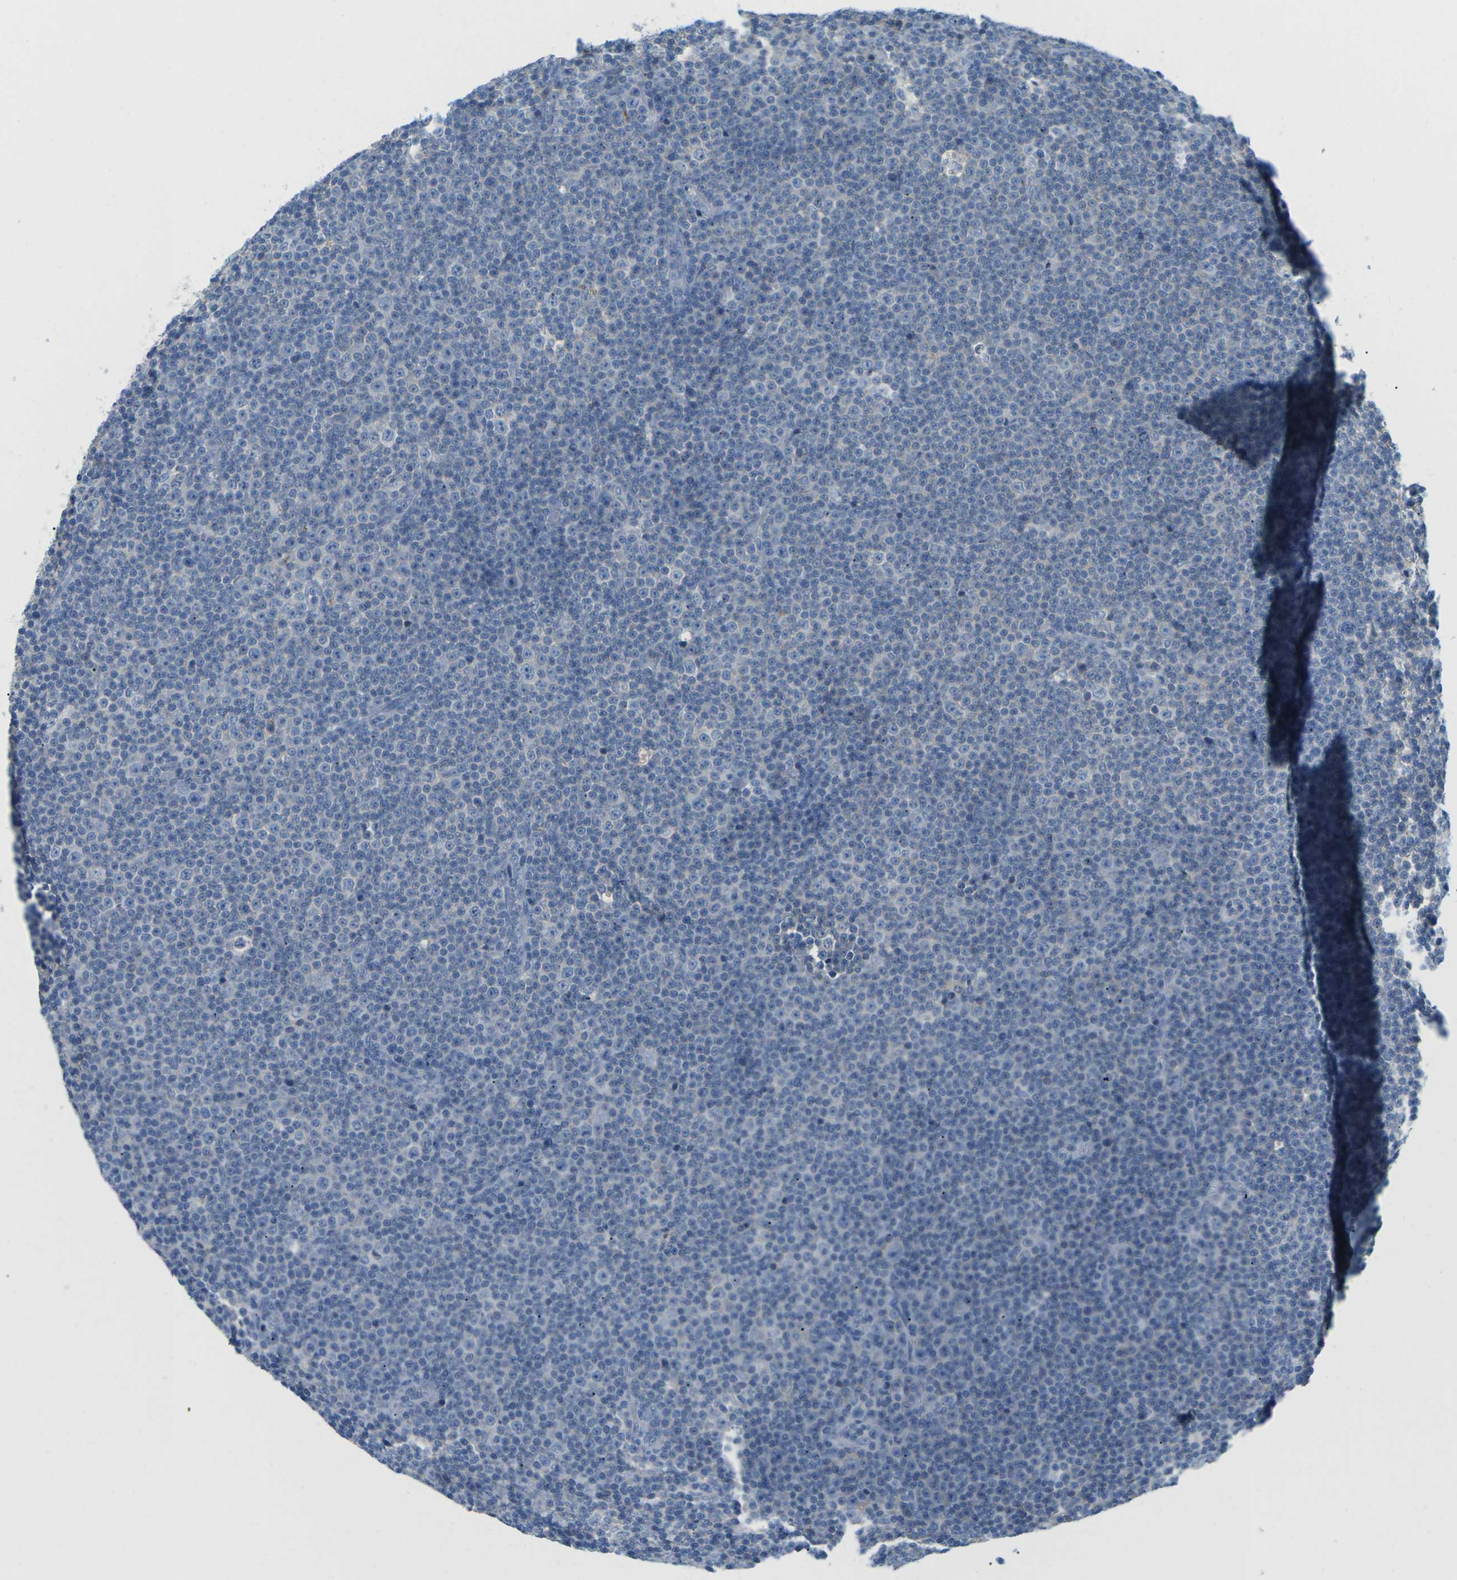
{"staining": {"intensity": "negative", "quantity": "none", "location": "none"}, "tissue": "lymphoma", "cell_type": "Tumor cells", "image_type": "cancer", "snomed": [{"axis": "morphology", "description": "Malignant lymphoma, non-Hodgkin's type, Low grade"}, {"axis": "topography", "description": "Lymph node"}], "caption": "Immunohistochemistry histopathology image of human lymphoma stained for a protein (brown), which displays no staining in tumor cells.", "gene": "CD47", "patient": {"sex": "female", "age": 67}}